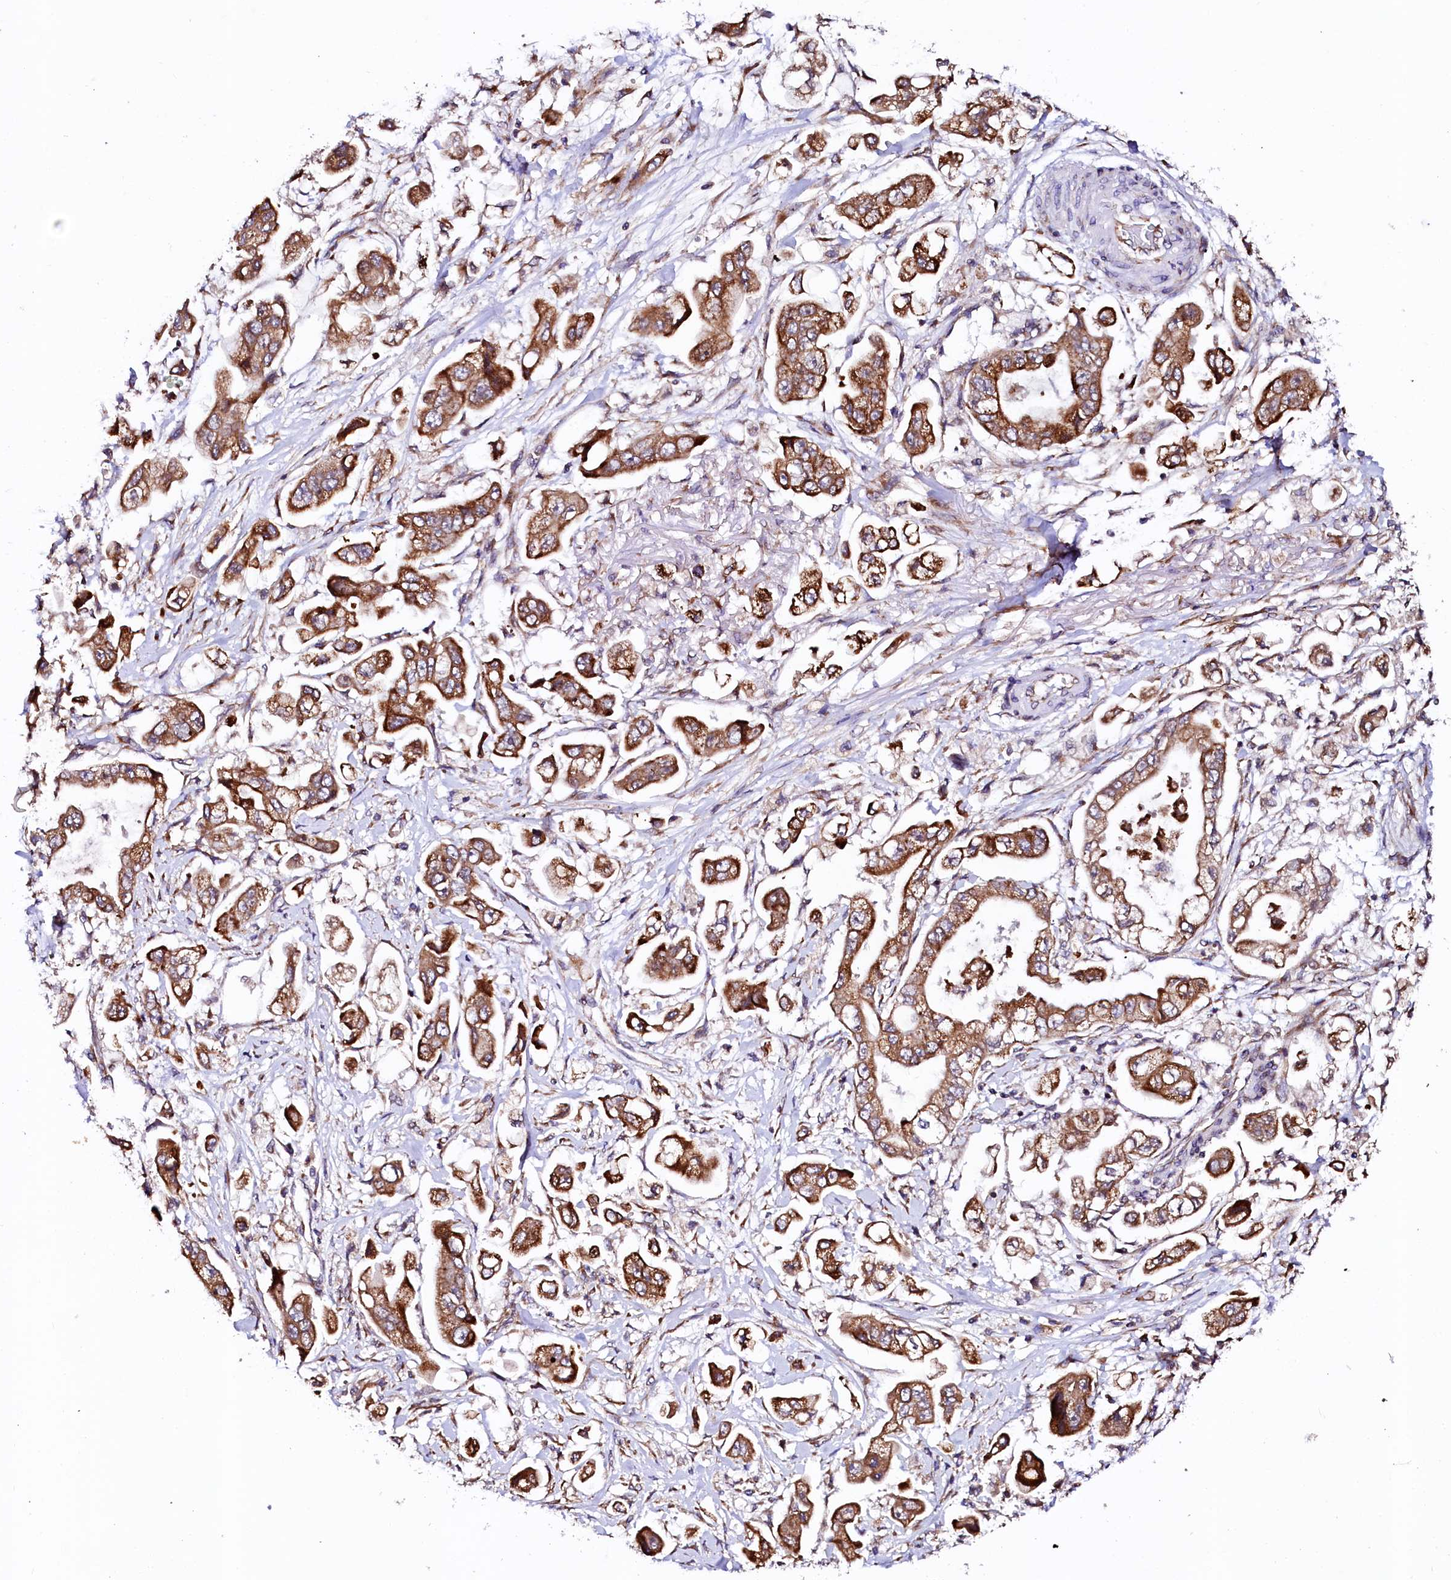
{"staining": {"intensity": "strong", "quantity": ">75%", "location": "cytoplasmic/membranous"}, "tissue": "stomach cancer", "cell_type": "Tumor cells", "image_type": "cancer", "snomed": [{"axis": "morphology", "description": "Adenocarcinoma, NOS"}, {"axis": "topography", "description": "Stomach"}], "caption": "Stomach cancer stained with a brown dye shows strong cytoplasmic/membranous positive staining in approximately >75% of tumor cells.", "gene": "UBE3C", "patient": {"sex": "male", "age": 62}}